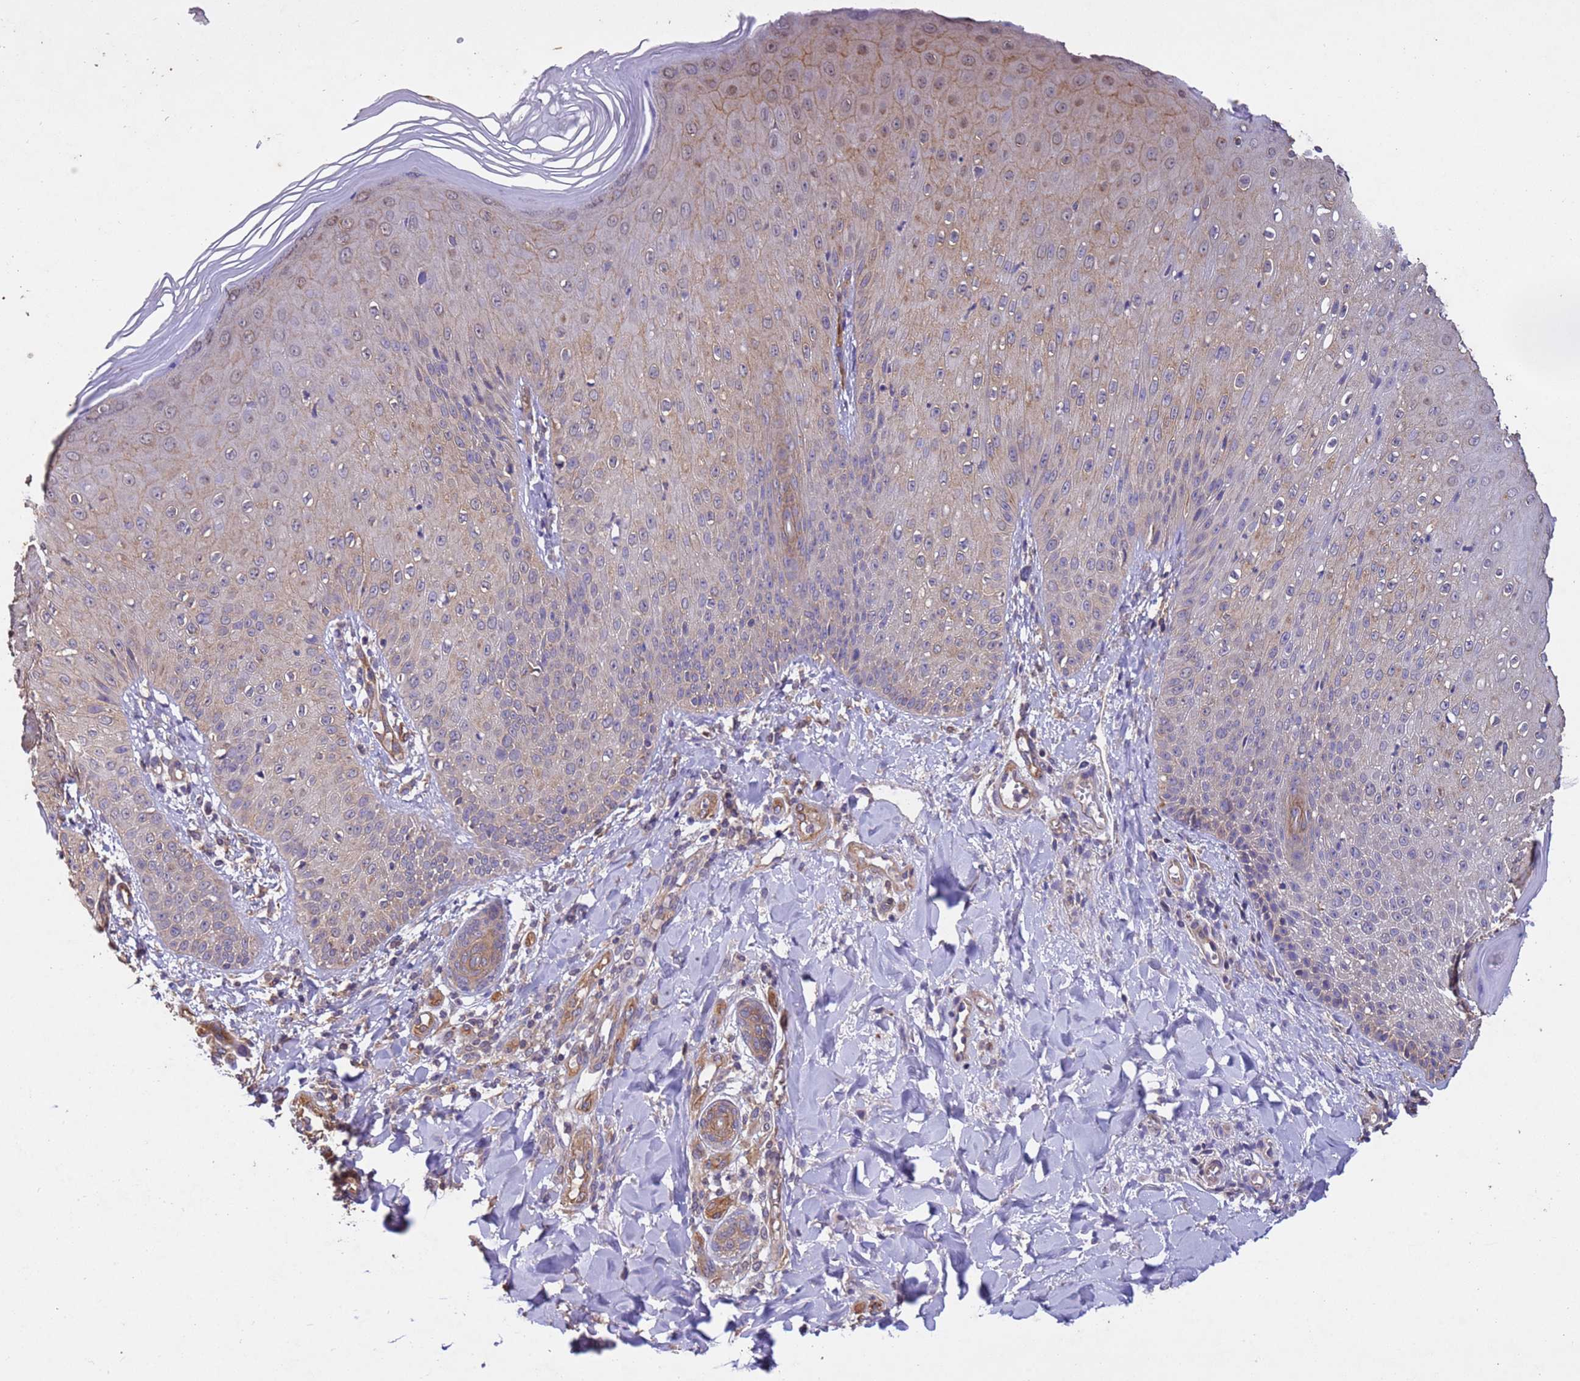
{"staining": {"intensity": "weak", "quantity": "25%-75%", "location": "cytoplasmic/membranous,nuclear"}, "tissue": "skin", "cell_type": "Epidermal cells", "image_type": "normal", "snomed": [{"axis": "morphology", "description": "Normal tissue, NOS"}, {"axis": "morphology", "description": "Inflammation, NOS"}, {"axis": "topography", "description": "Soft tissue"}, {"axis": "topography", "description": "Anal"}], "caption": "The immunohistochemical stain labels weak cytoplasmic/membranous,nuclear positivity in epidermal cells of benign skin. The protein of interest is stained brown, and the nuclei are stained in blue (DAB IHC with brightfield microscopy, high magnification).", "gene": "MTX3", "patient": {"sex": "female", "age": 15}}